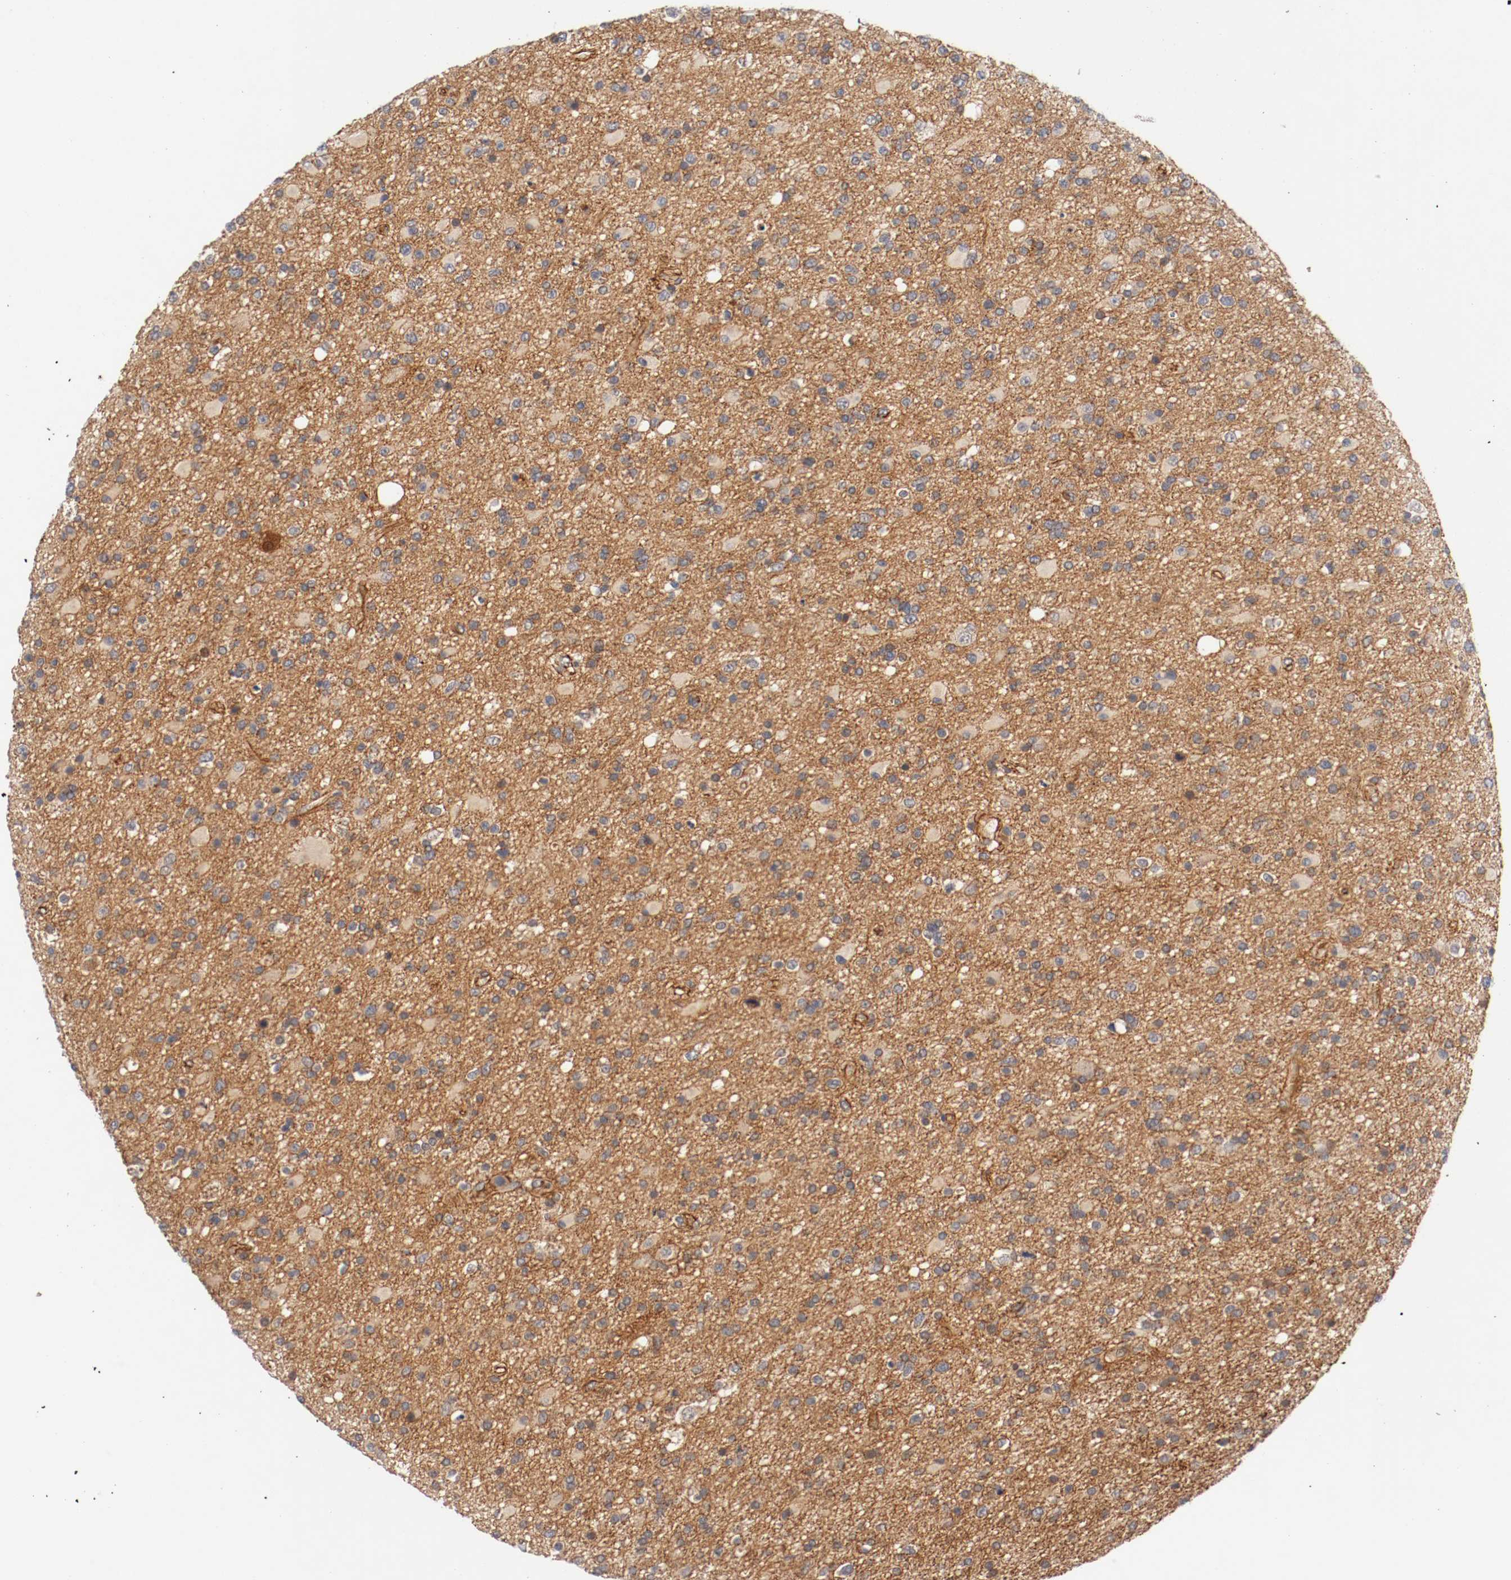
{"staining": {"intensity": "negative", "quantity": "none", "location": "none"}, "tissue": "glioma", "cell_type": "Tumor cells", "image_type": "cancer", "snomed": [{"axis": "morphology", "description": "Glioma, malignant, High grade"}, {"axis": "topography", "description": "Brain"}], "caption": "An immunohistochemistry (IHC) micrograph of malignant glioma (high-grade) is shown. There is no staining in tumor cells of malignant glioma (high-grade). (DAB IHC, high magnification).", "gene": "TYK2", "patient": {"sex": "male", "age": 33}}